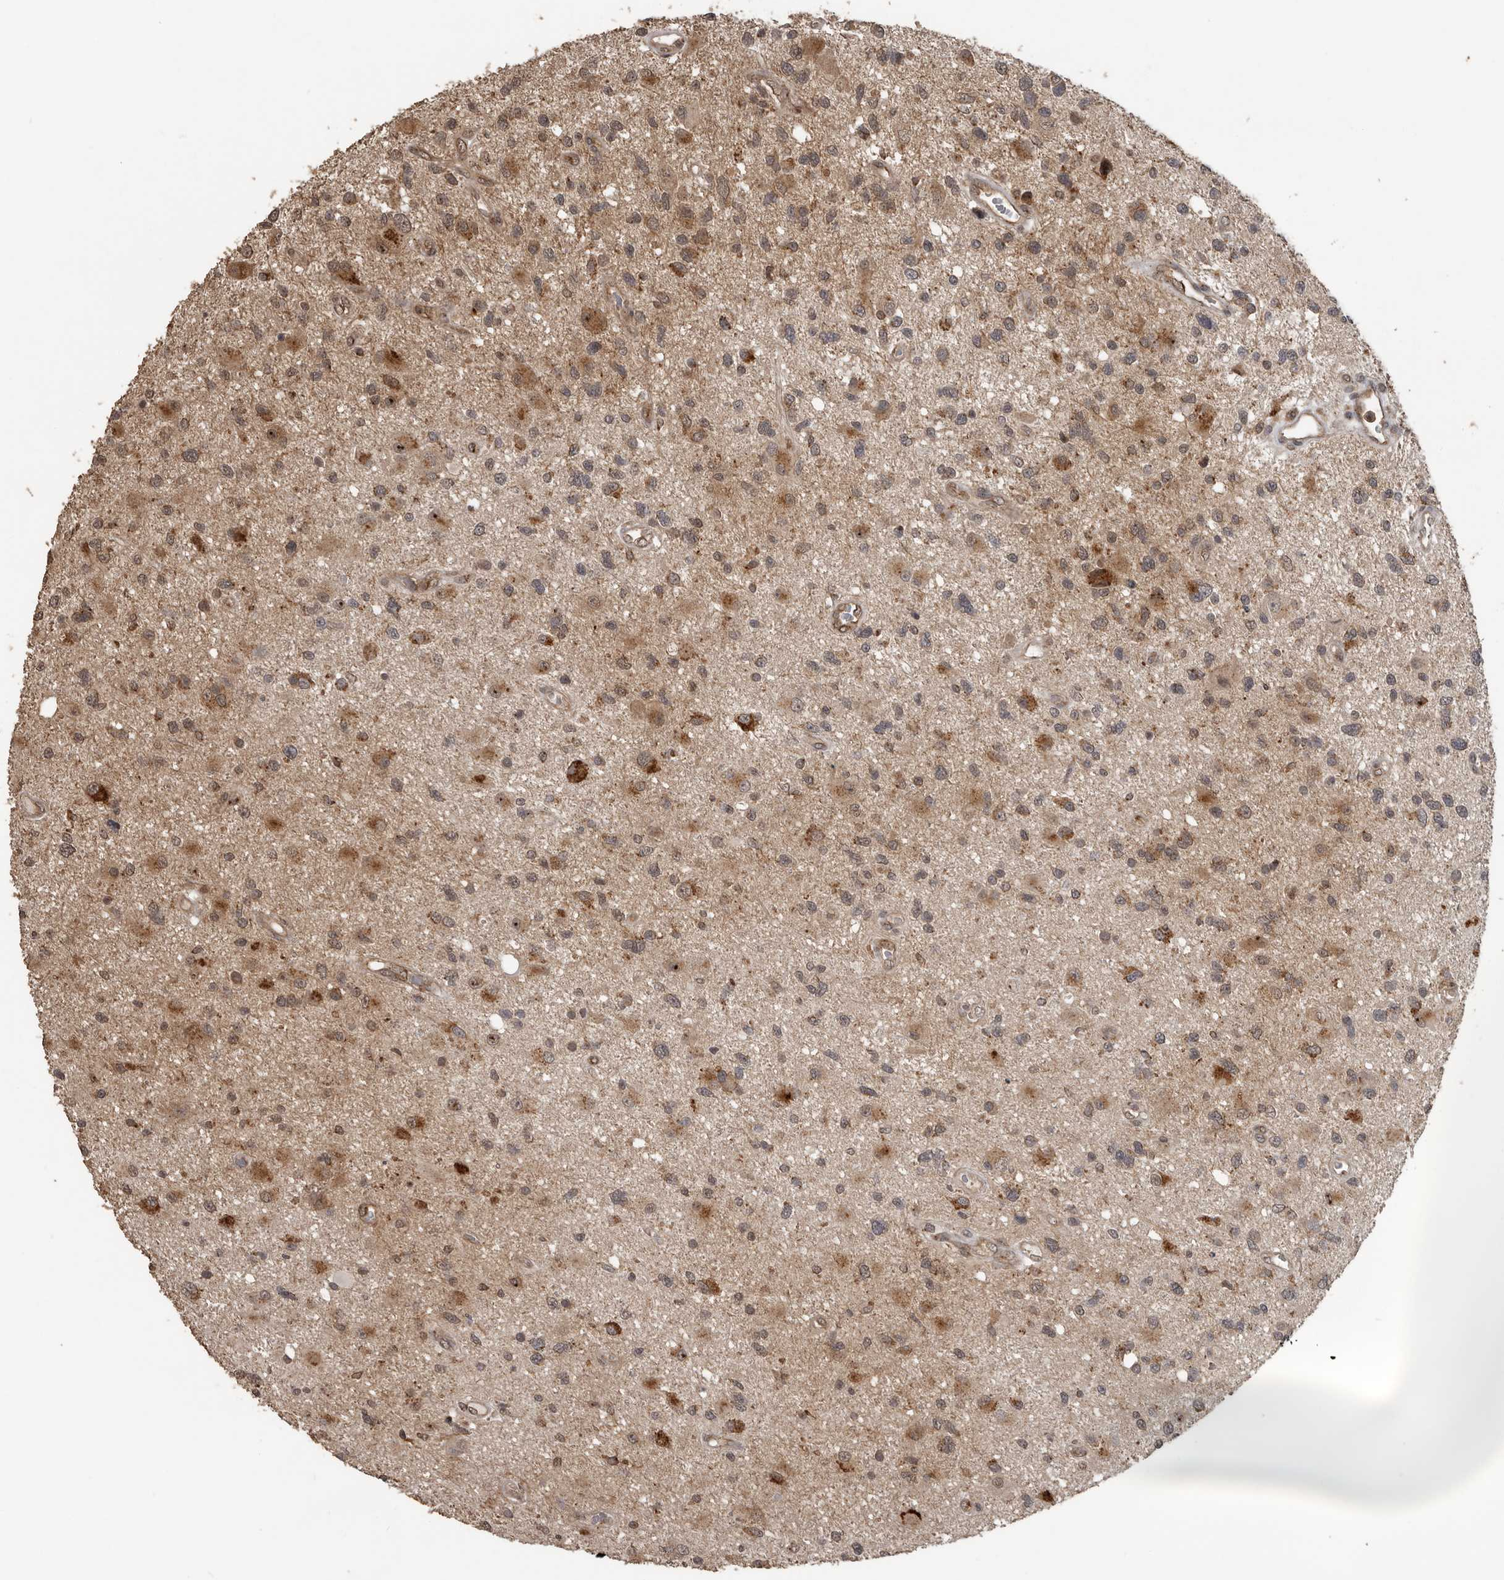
{"staining": {"intensity": "moderate", "quantity": "25%-75%", "location": "cytoplasmic/membranous"}, "tissue": "glioma", "cell_type": "Tumor cells", "image_type": "cancer", "snomed": [{"axis": "morphology", "description": "Glioma, malignant, High grade"}, {"axis": "topography", "description": "Brain"}], "caption": "Immunohistochemical staining of high-grade glioma (malignant) displays medium levels of moderate cytoplasmic/membranous positivity in about 25%-75% of tumor cells.", "gene": "CEP350", "patient": {"sex": "male", "age": 33}}